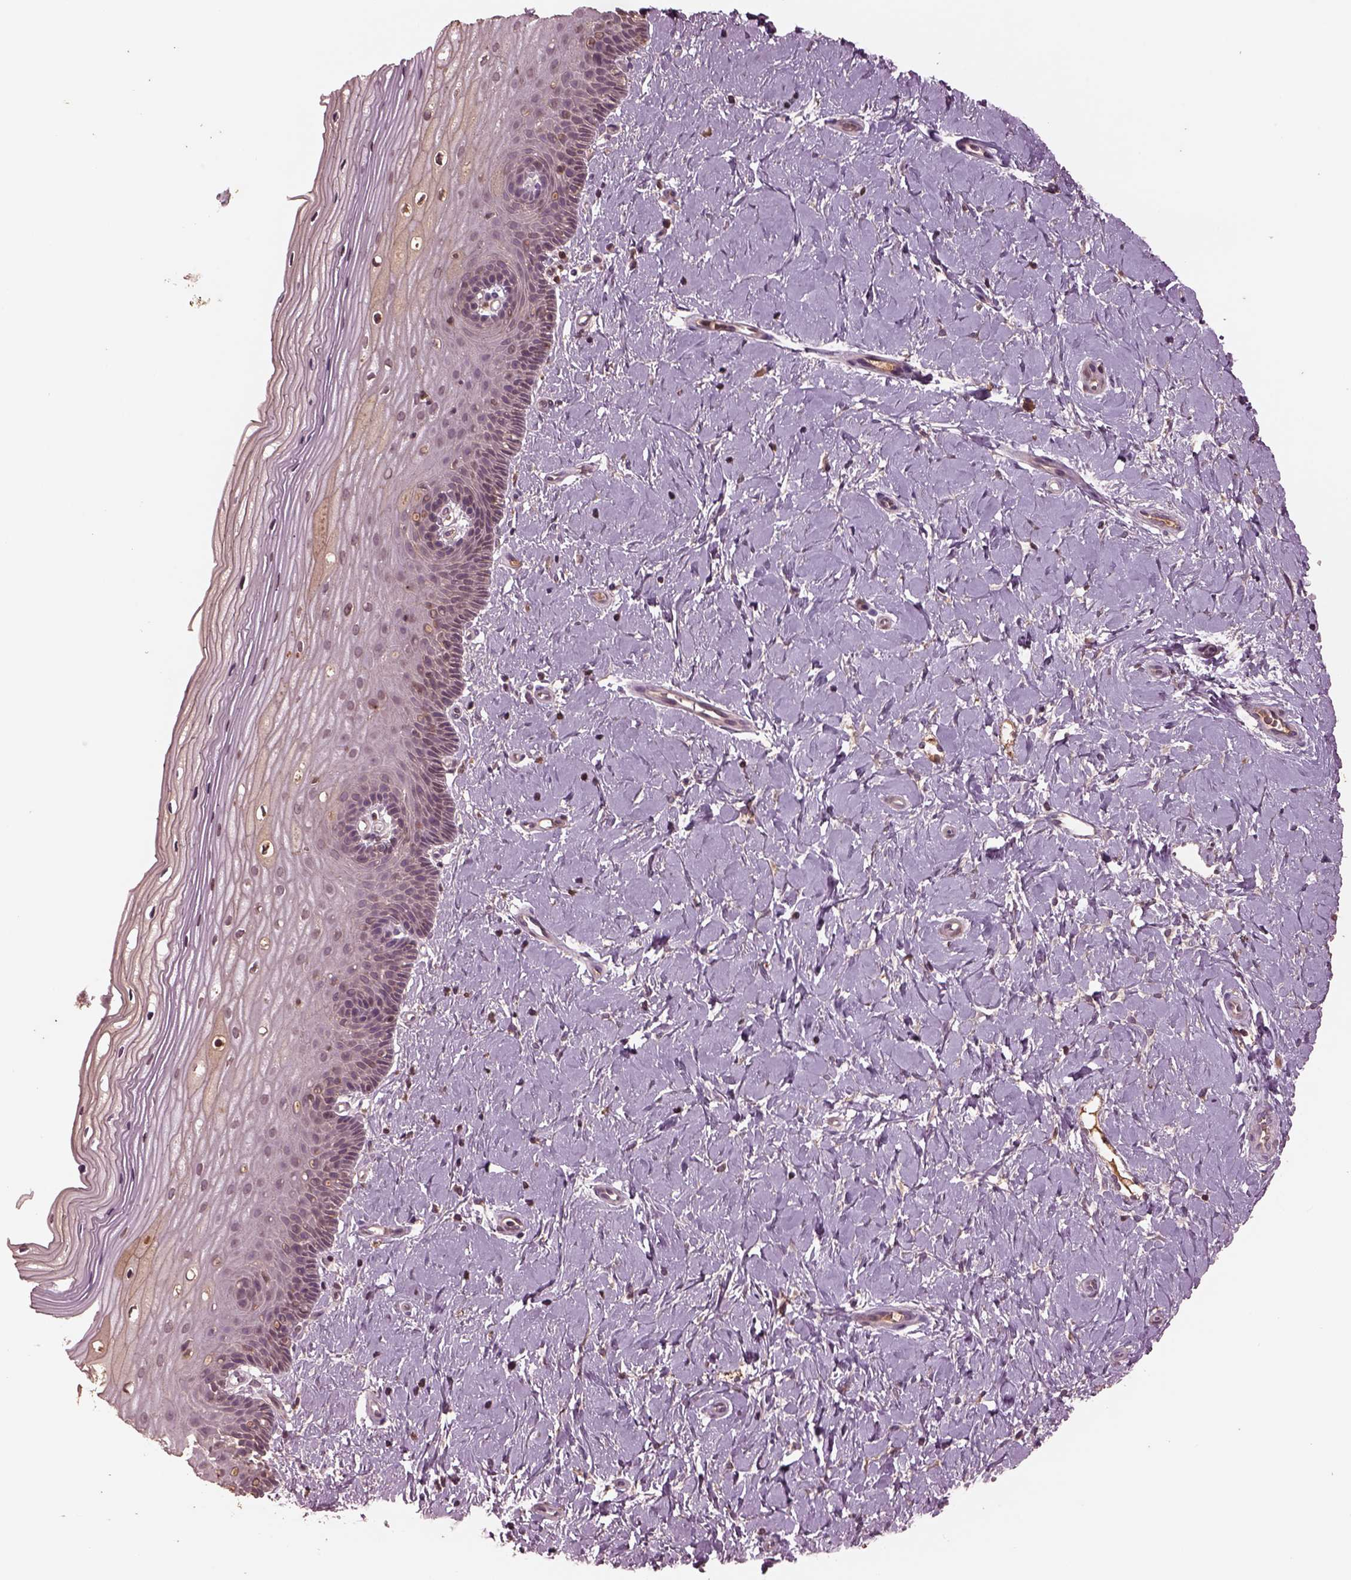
{"staining": {"intensity": "negative", "quantity": "none", "location": "none"}, "tissue": "cervix", "cell_type": "Glandular cells", "image_type": "normal", "snomed": [{"axis": "morphology", "description": "Normal tissue, NOS"}, {"axis": "topography", "description": "Cervix"}], "caption": "This photomicrograph is of unremarkable cervix stained with immunohistochemistry (IHC) to label a protein in brown with the nuclei are counter-stained blue. There is no staining in glandular cells. (DAB immunohistochemistry with hematoxylin counter stain).", "gene": "PTX4", "patient": {"sex": "female", "age": 37}}